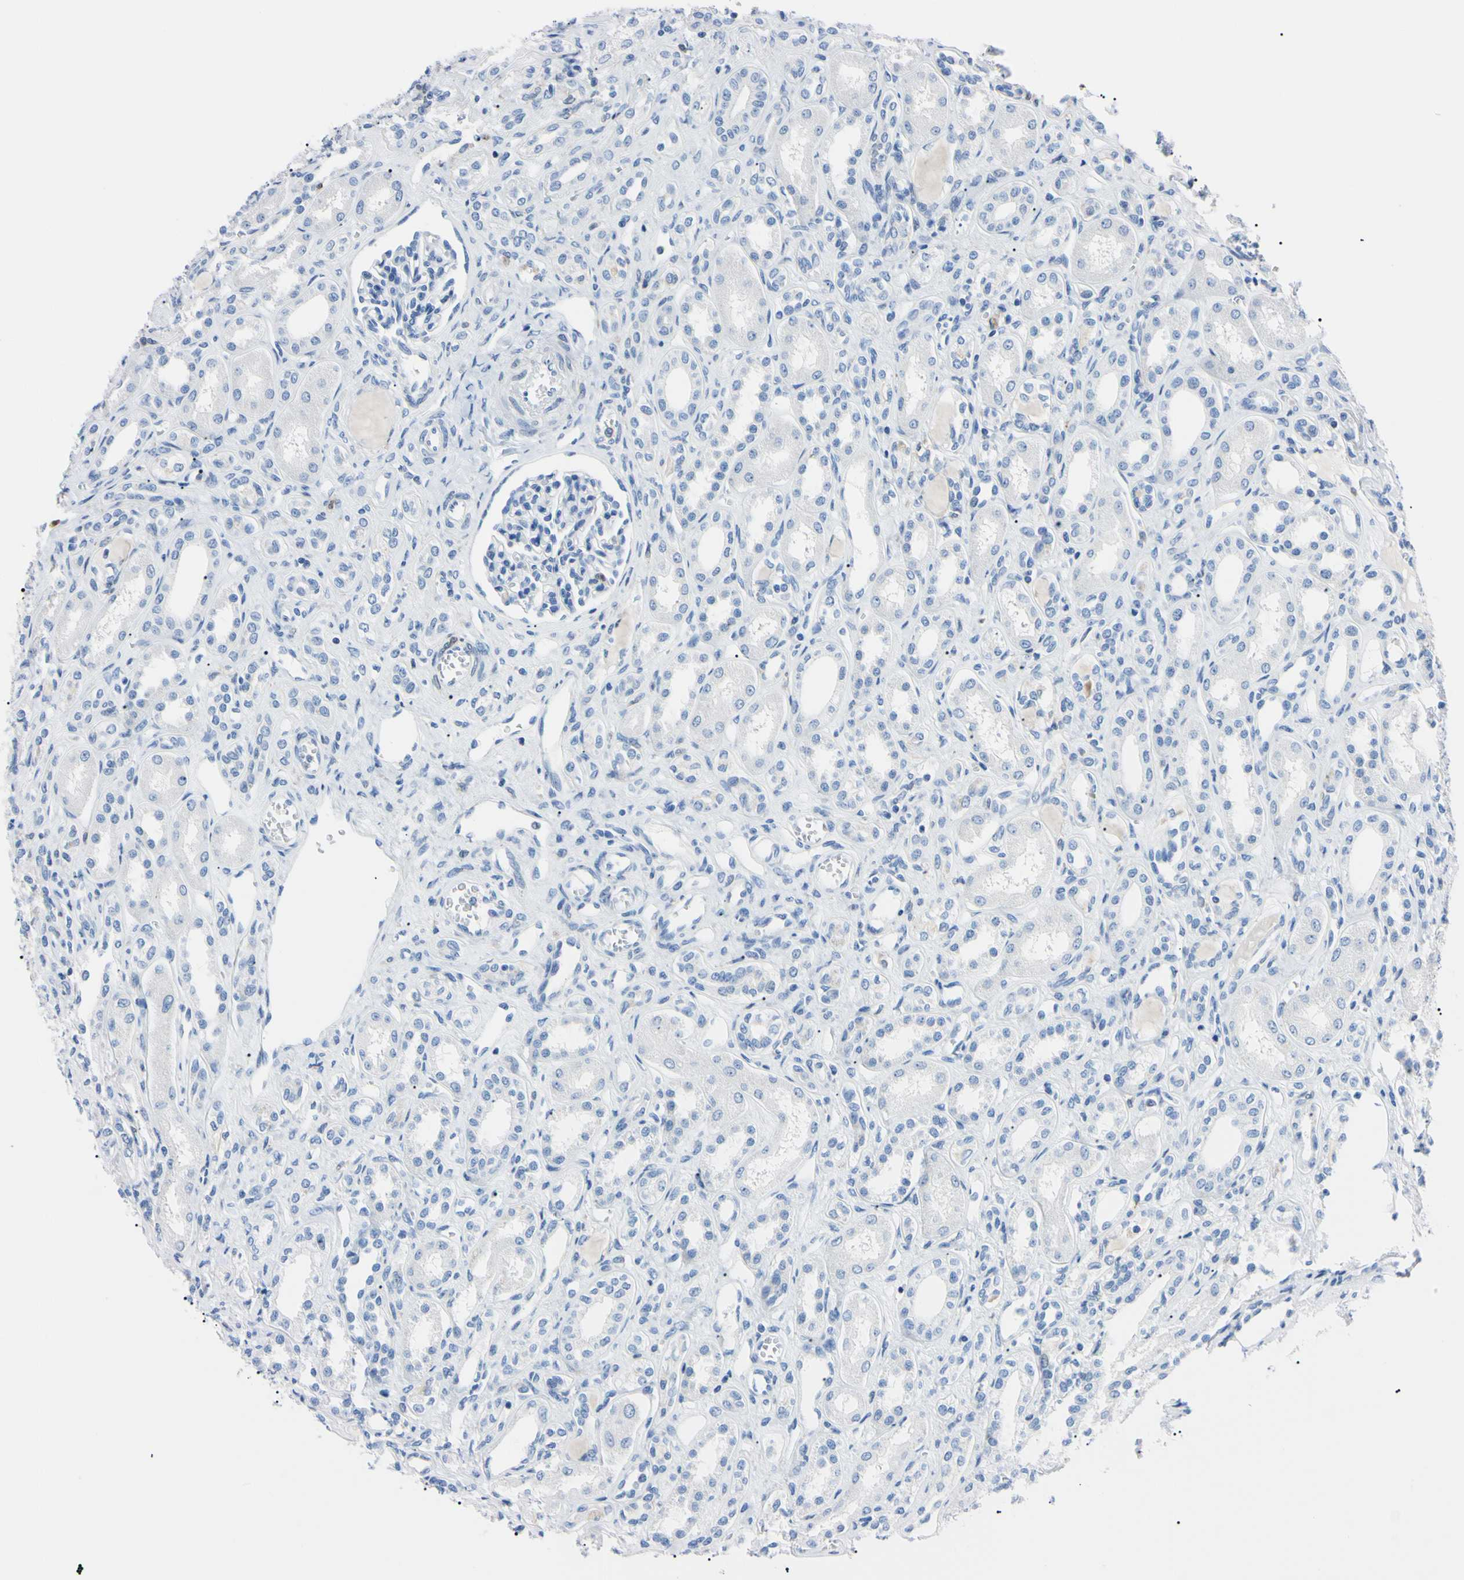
{"staining": {"intensity": "negative", "quantity": "none", "location": "none"}, "tissue": "kidney", "cell_type": "Cells in glomeruli", "image_type": "normal", "snomed": [{"axis": "morphology", "description": "Normal tissue, NOS"}, {"axis": "topography", "description": "Kidney"}], "caption": "This is an immunohistochemistry micrograph of normal human kidney. There is no staining in cells in glomeruli.", "gene": "NCF4", "patient": {"sex": "male", "age": 7}}